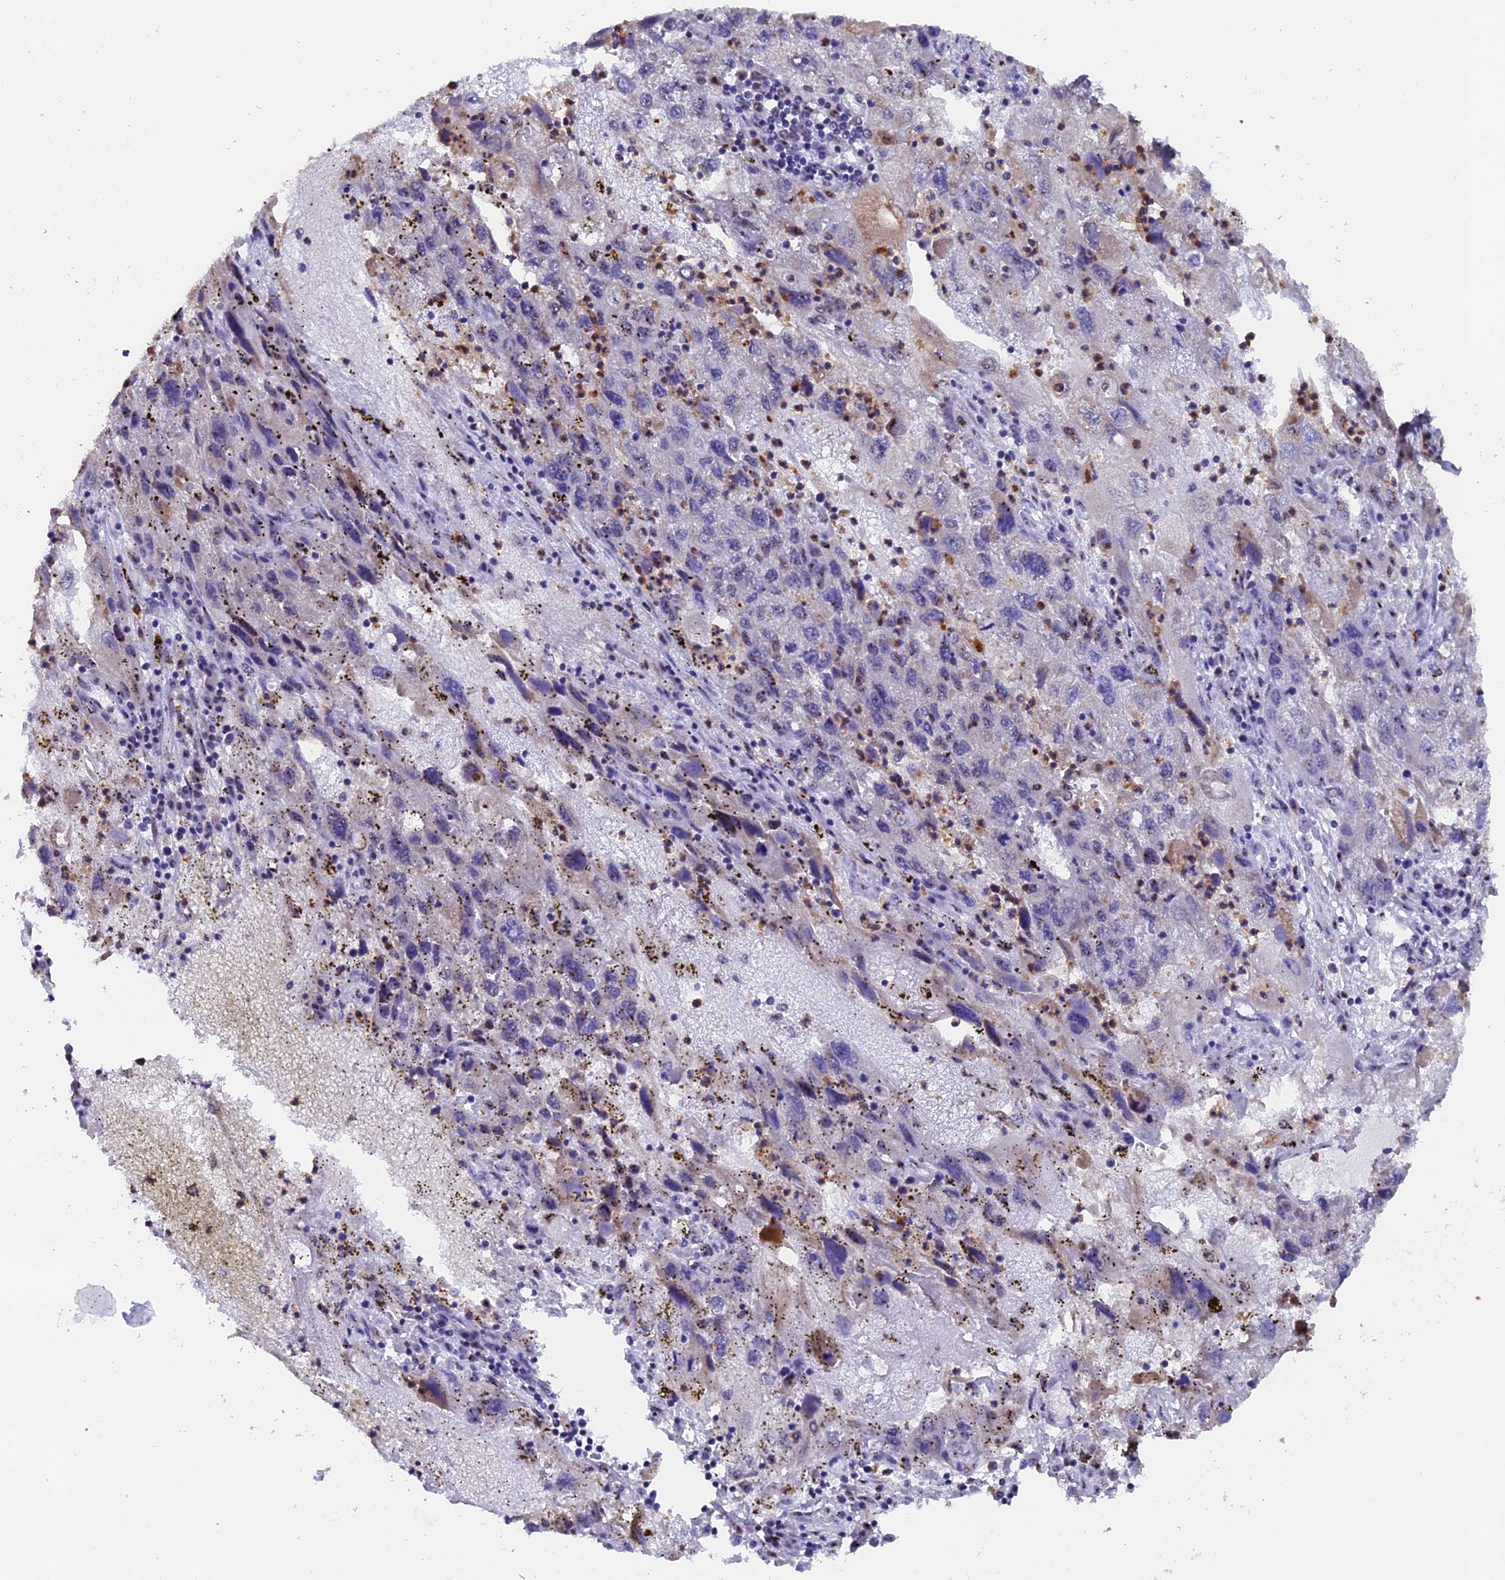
{"staining": {"intensity": "negative", "quantity": "none", "location": "none"}, "tissue": "endometrial cancer", "cell_type": "Tumor cells", "image_type": "cancer", "snomed": [{"axis": "morphology", "description": "Adenocarcinoma, NOS"}, {"axis": "topography", "description": "Endometrium"}], "caption": "IHC photomicrograph of human endometrial adenocarcinoma stained for a protein (brown), which exhibits no staining in tumor cells.", "gene": "FAM118B", "patient": {"sex": "female", "age": 49}}